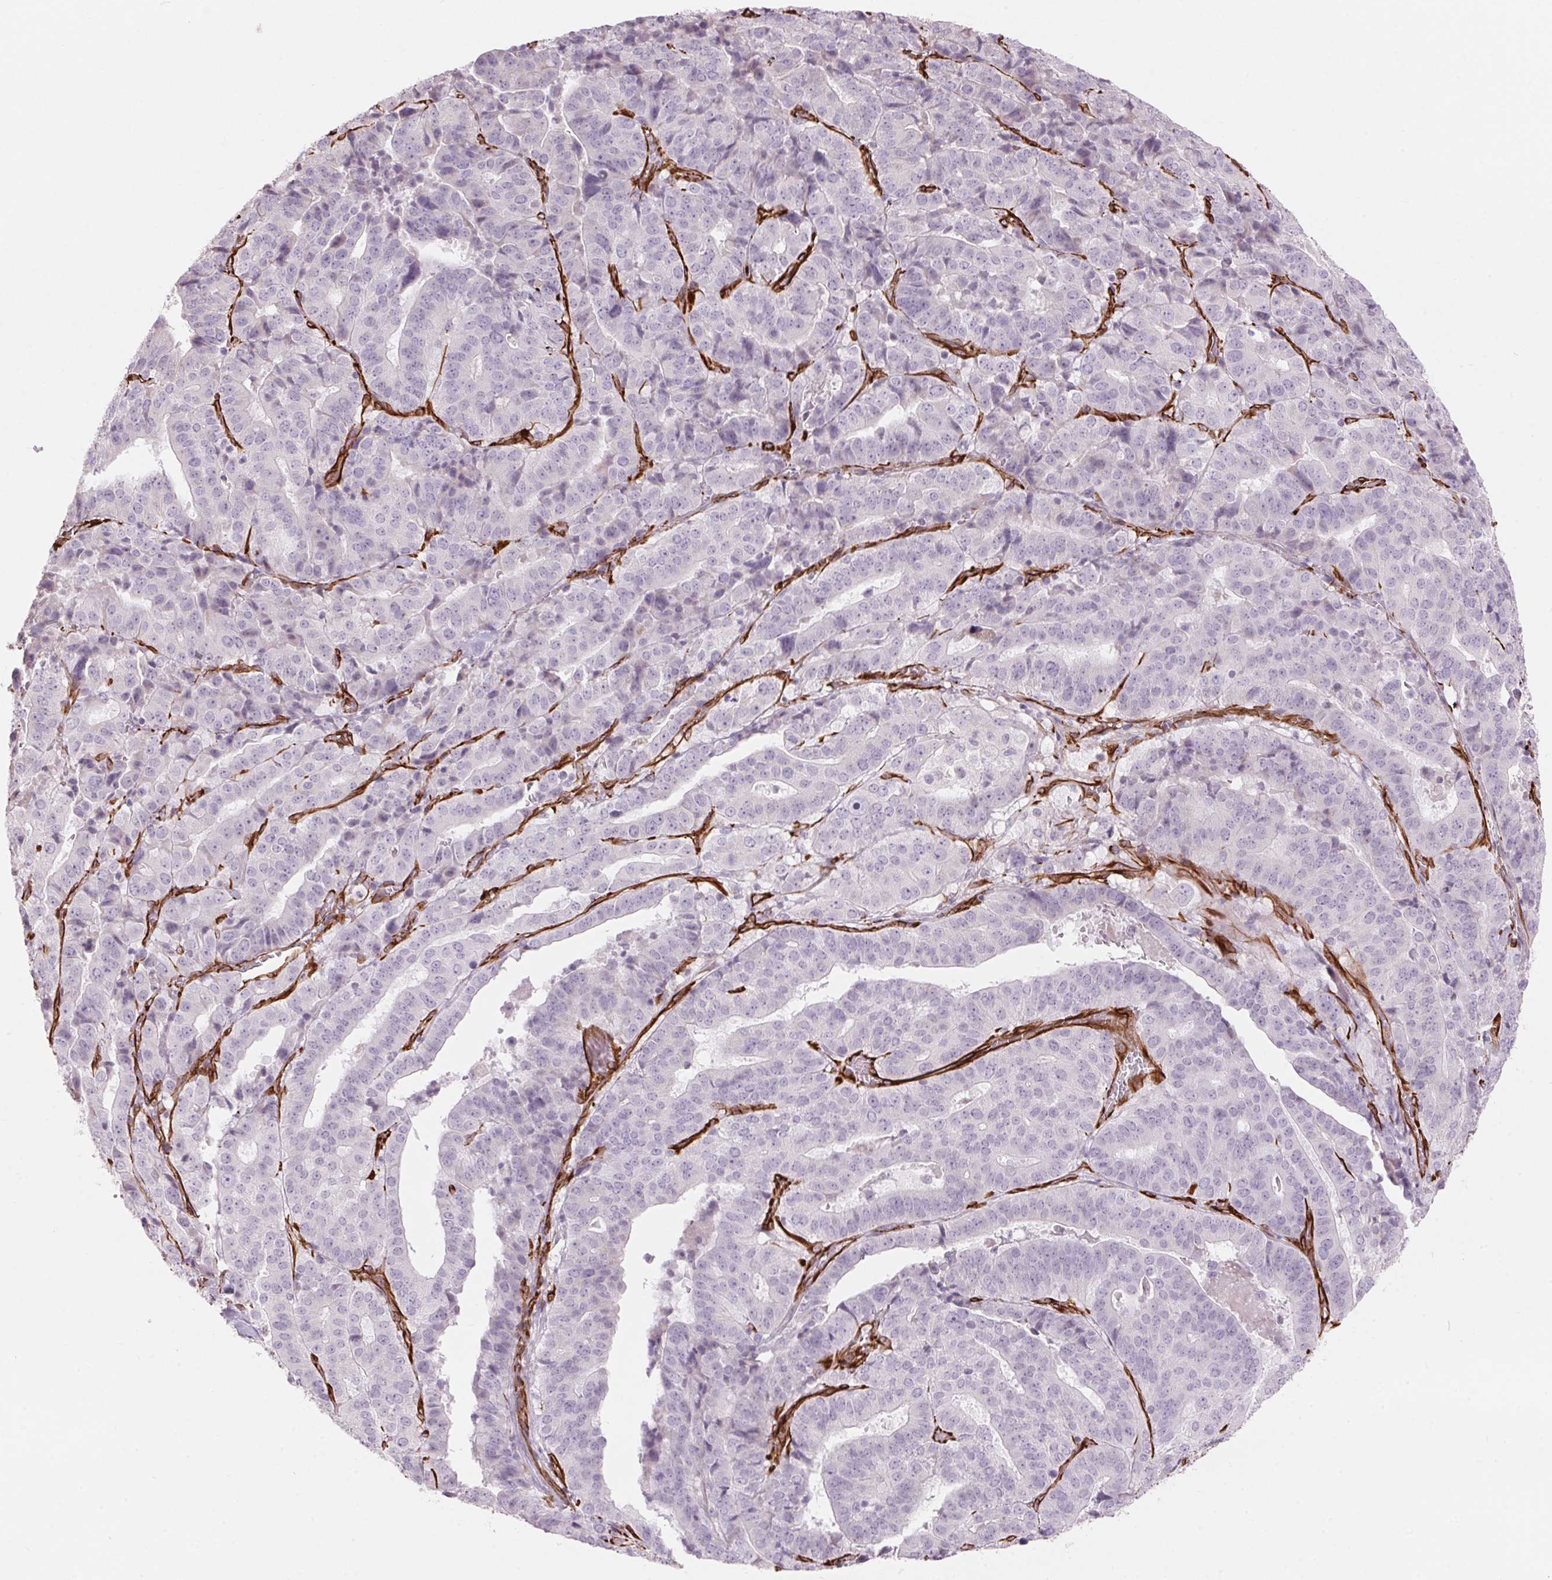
{"staining": {"intensity": "negative", "quantity": "none", "location": "none"}, "tissue": "stomach cancer", "cell_type": "Tumor cells", "image_type": "cancer", "snomed": [{"axis": "morphology", "description": "Adenocarcinoma, NOS"}, {"axis": "topography", "description": "Stomach"}], "caption": "IHC micrograph of human adenocarcinoma (stomach) stained for a protein (brown), which exhibits no expression in tumor cells. (Stains: DAB immunohistochemistry with hematoxylin counter stain, Microscopy: brightfield microscopy at high magnification).", "gene": "CLPS", "patient": {"sex": "male", "age": 48}}